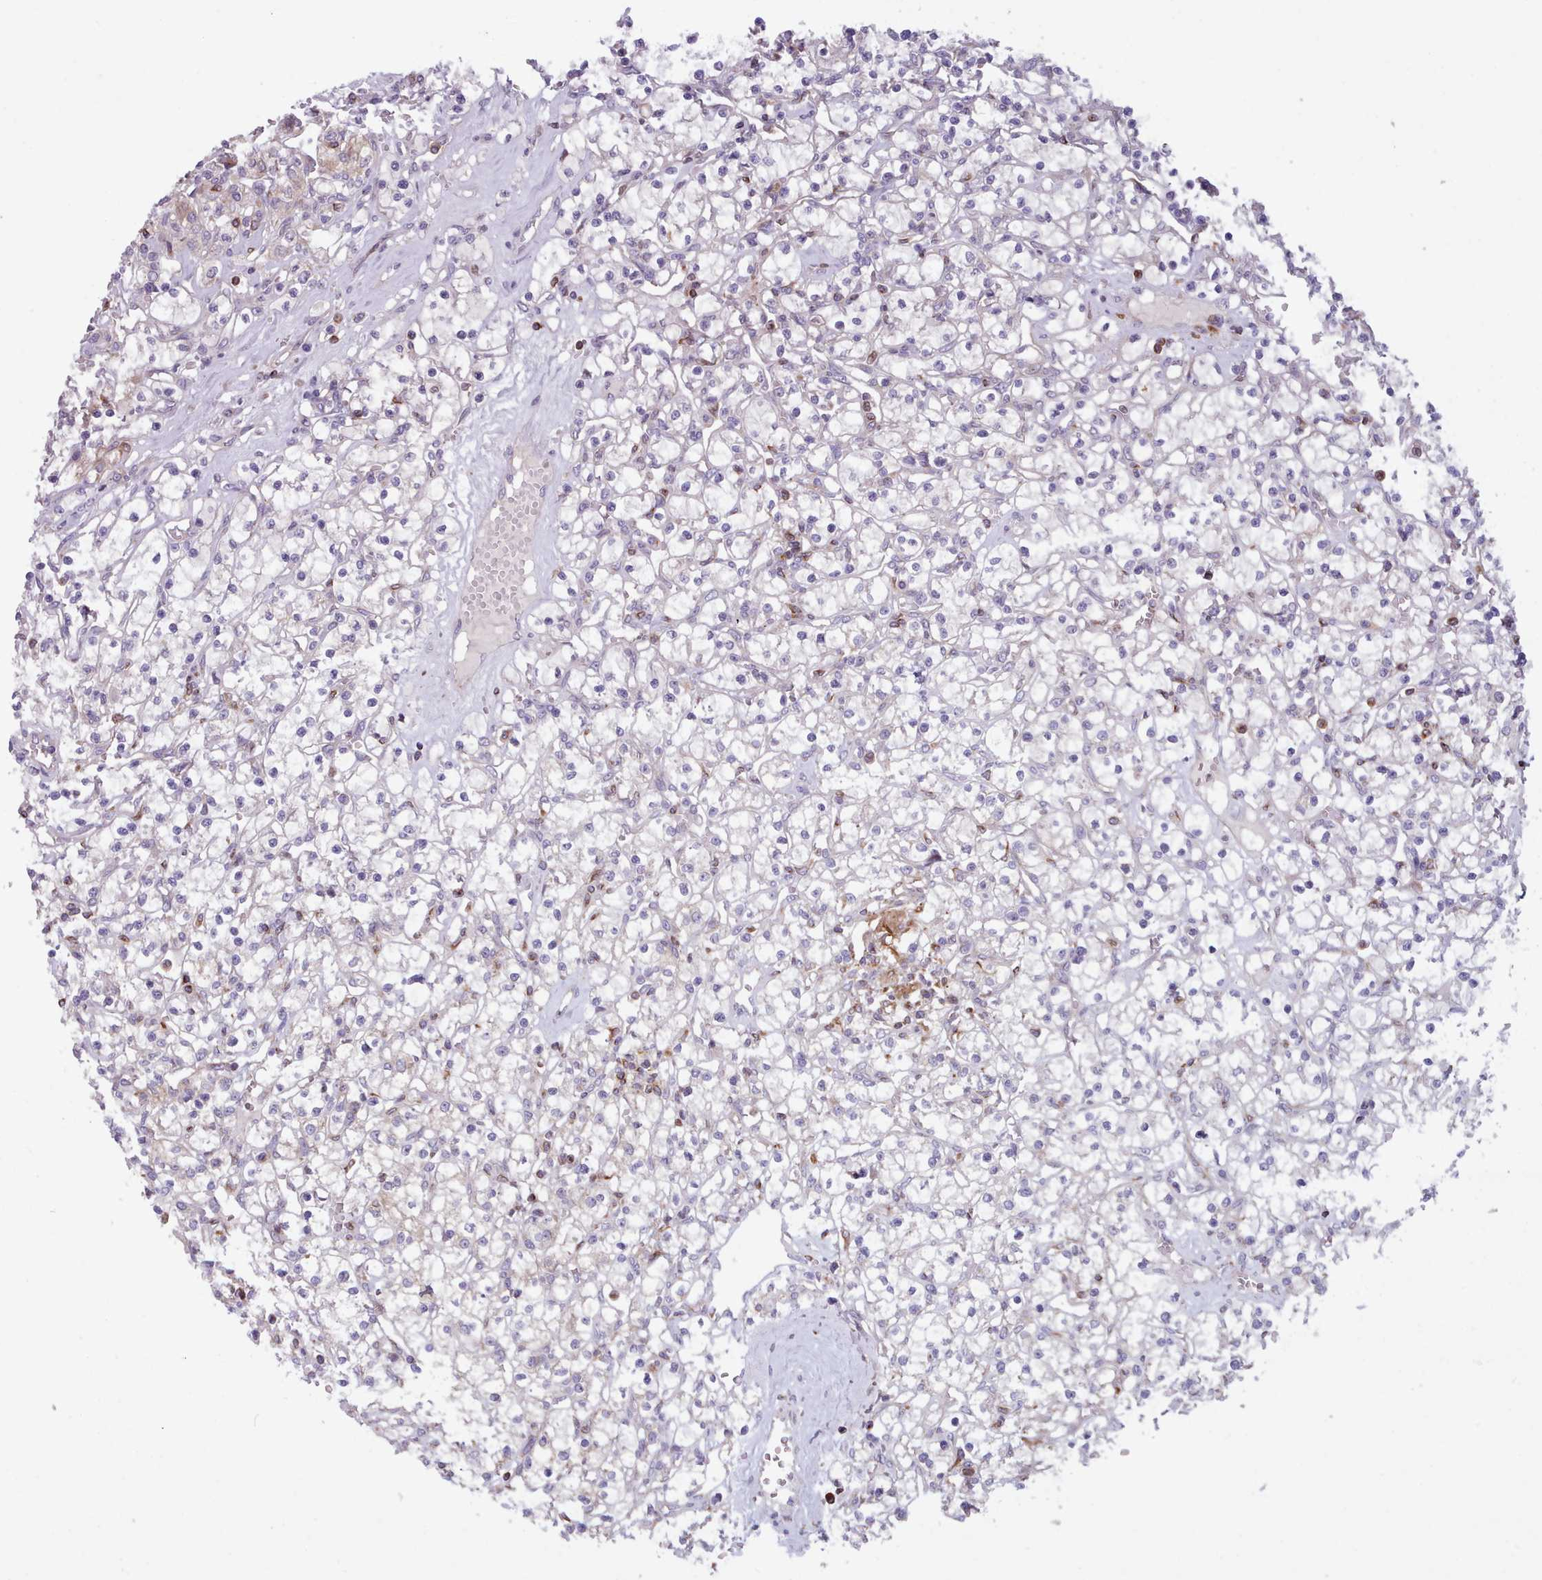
{"staining": {"intensity": "weak", "quantity": "<25%", "location": "cytoplasmic/membranous"}, "tissue": "renal cancer", "cell_type": "Tumor cells", "image_type": "cancer", "snomed": [{"axis": "morphology", "description": "Adenocarcinoma, NOS"}, {"axis": "topography", "description": "Kidney"}], "caption": "The immunohistochemistry photomicrograph has no significant expression in tumor cells of renal cancer (adenocarcinoma) tissue. The staining is performed using DAB brown chromogen with nuclei counter-stained in using hematoxylin.", "gene": "CRYBG1", "patient": {"sex": "female", "age": 59}}